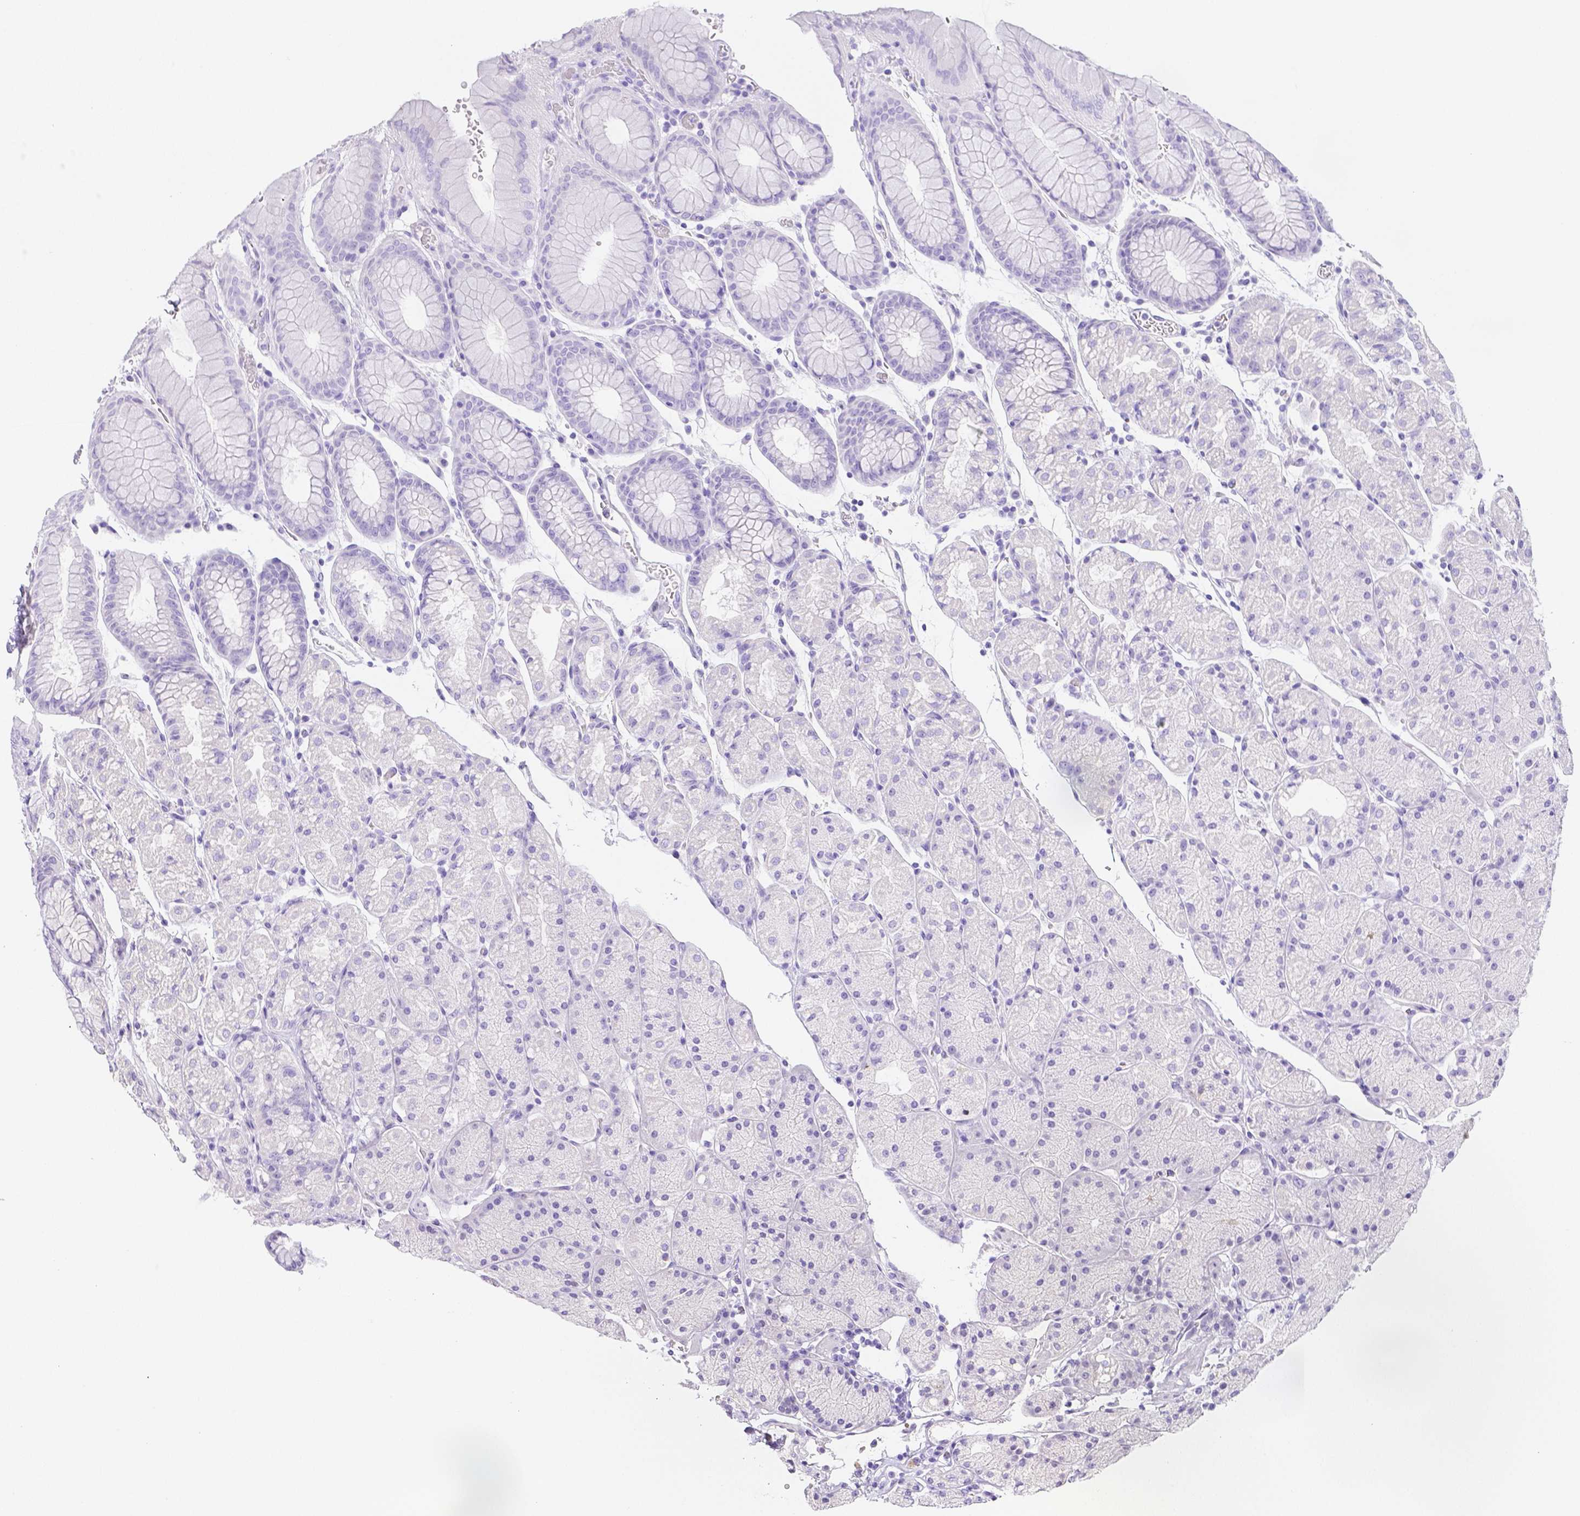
{"staining": {"intensity": "negative", "quantity": "none", "location": "none"}, "tissue": "stomach", "cell_type": "Glandular cells", "image_type": "normal", "snomed": [{"axis": "morphology", "description": "Normal tissue, NOS"}, {"axis": "topography", "description": "Stomach, upper"}, {"axis": "topography", "description": "Stomach"}], "caption": "High power microscopy histopathology image of an immunohistochemistry (IHC) image of unremarkable stomach, revealing no significant expression in glandular cells. (DAB immunohistochemistry (IHC), high magnification).", "gene": "ARHGAP36", "patient": {"sex": "male", "age": 76}}